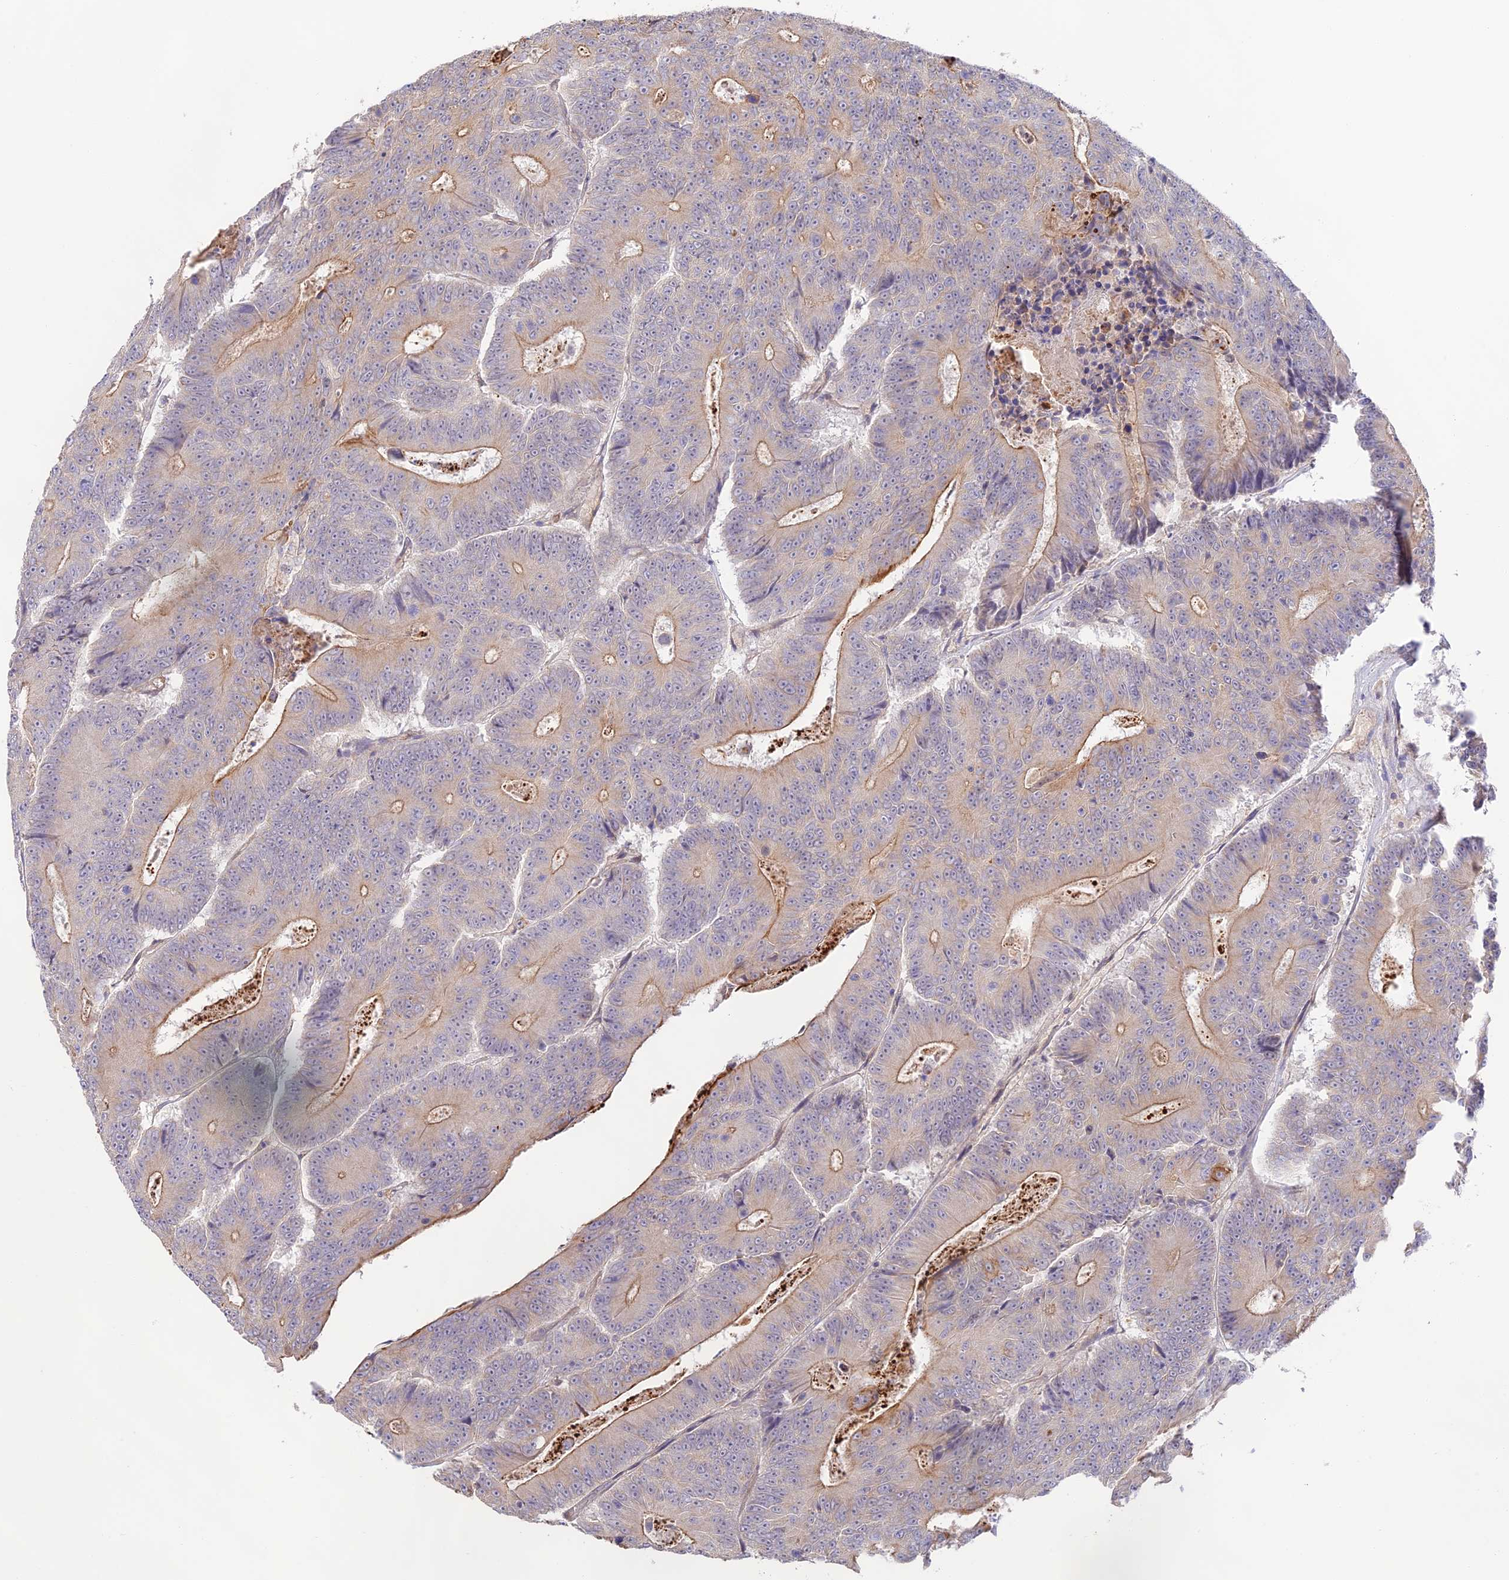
{"staining": {"intensity": "weak", "quantity": "25%-75%", "location": "cytoplasmic/membranous"}, "tissue": "colorectal cancer", "cell_type": "Tumor cells", "image_type": "cancer", "snomed": [{"axis": "morphology", "description": "Adenocarcinoma, NOS"}, {"axis": "topography", "description": "Colon"}], "caption": "Colorectal adenocarcinoma stained with DAB (3,3'-diaminobenzidine) immunohistochemistry exhibits low levels of weak cytoplasmic/membranous positivity in about 25%-75% of tumor cells. Ihc stains the protein of interest in brown and the nuclei are stained blue.", "gene": "CAMSAP3", "patient": {"sex": "male", "age": 83}}